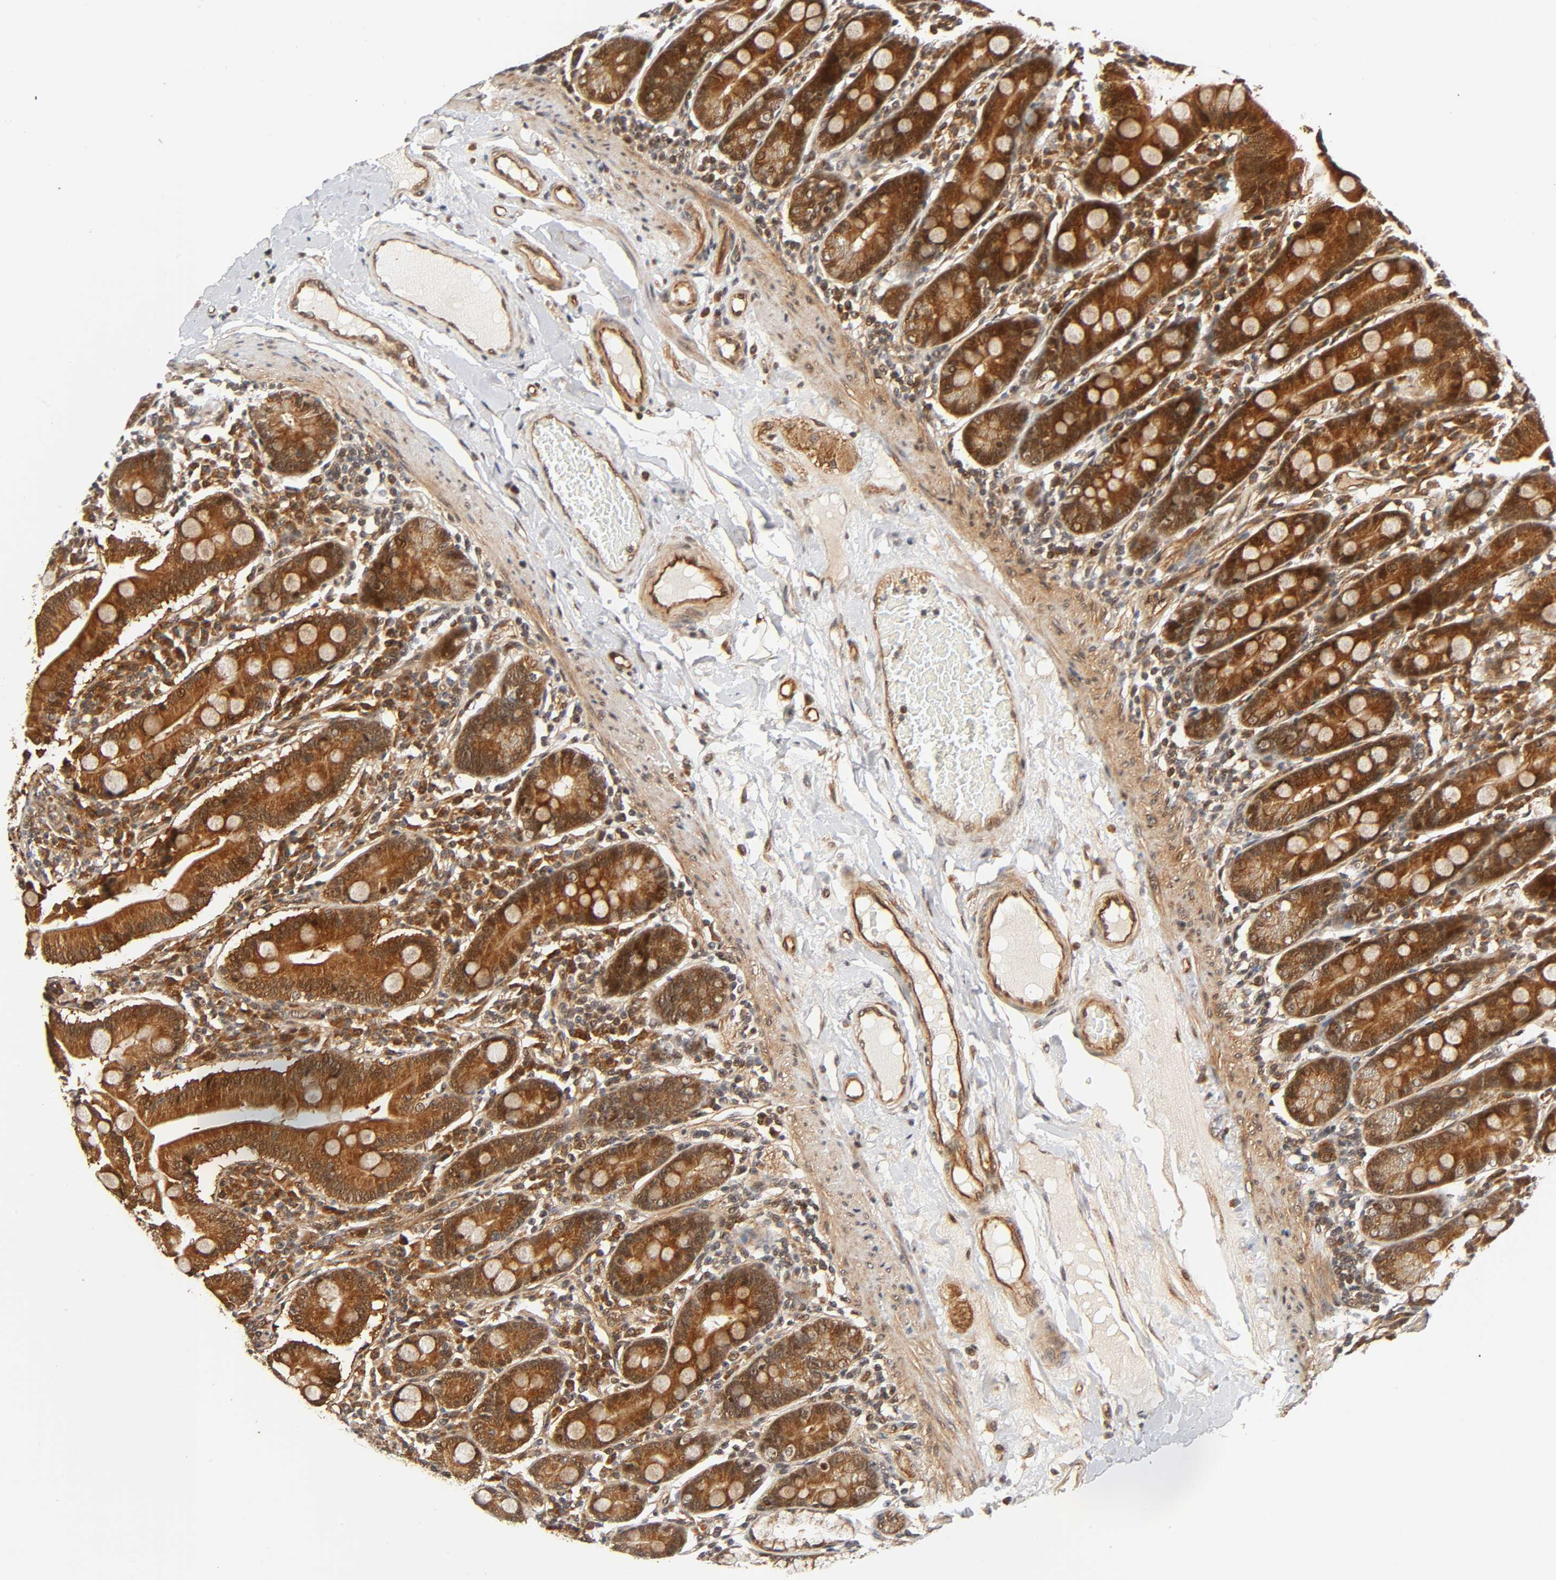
{"staining": {"intensity": "moderate", "quantity": ">75%", "location": "cytoplasmic/membranous,nuclear"}, "tissue": "duodenum", "cell_type": "Glandular cells", "image_type": "normal", "snomed": [{"axis": "morphology", "description": "Normal tissue, NOS"}, {"axis": "topography", "description": "Duodenum"}], "caption": "IHC of benign duodenum reveals medium levels of moderate cytoplasmic/membranous,nuclear positivity in about >75% of glandular cells.", "gene": "IQCJ", "patient": {"sex": "male", "age": 50}}